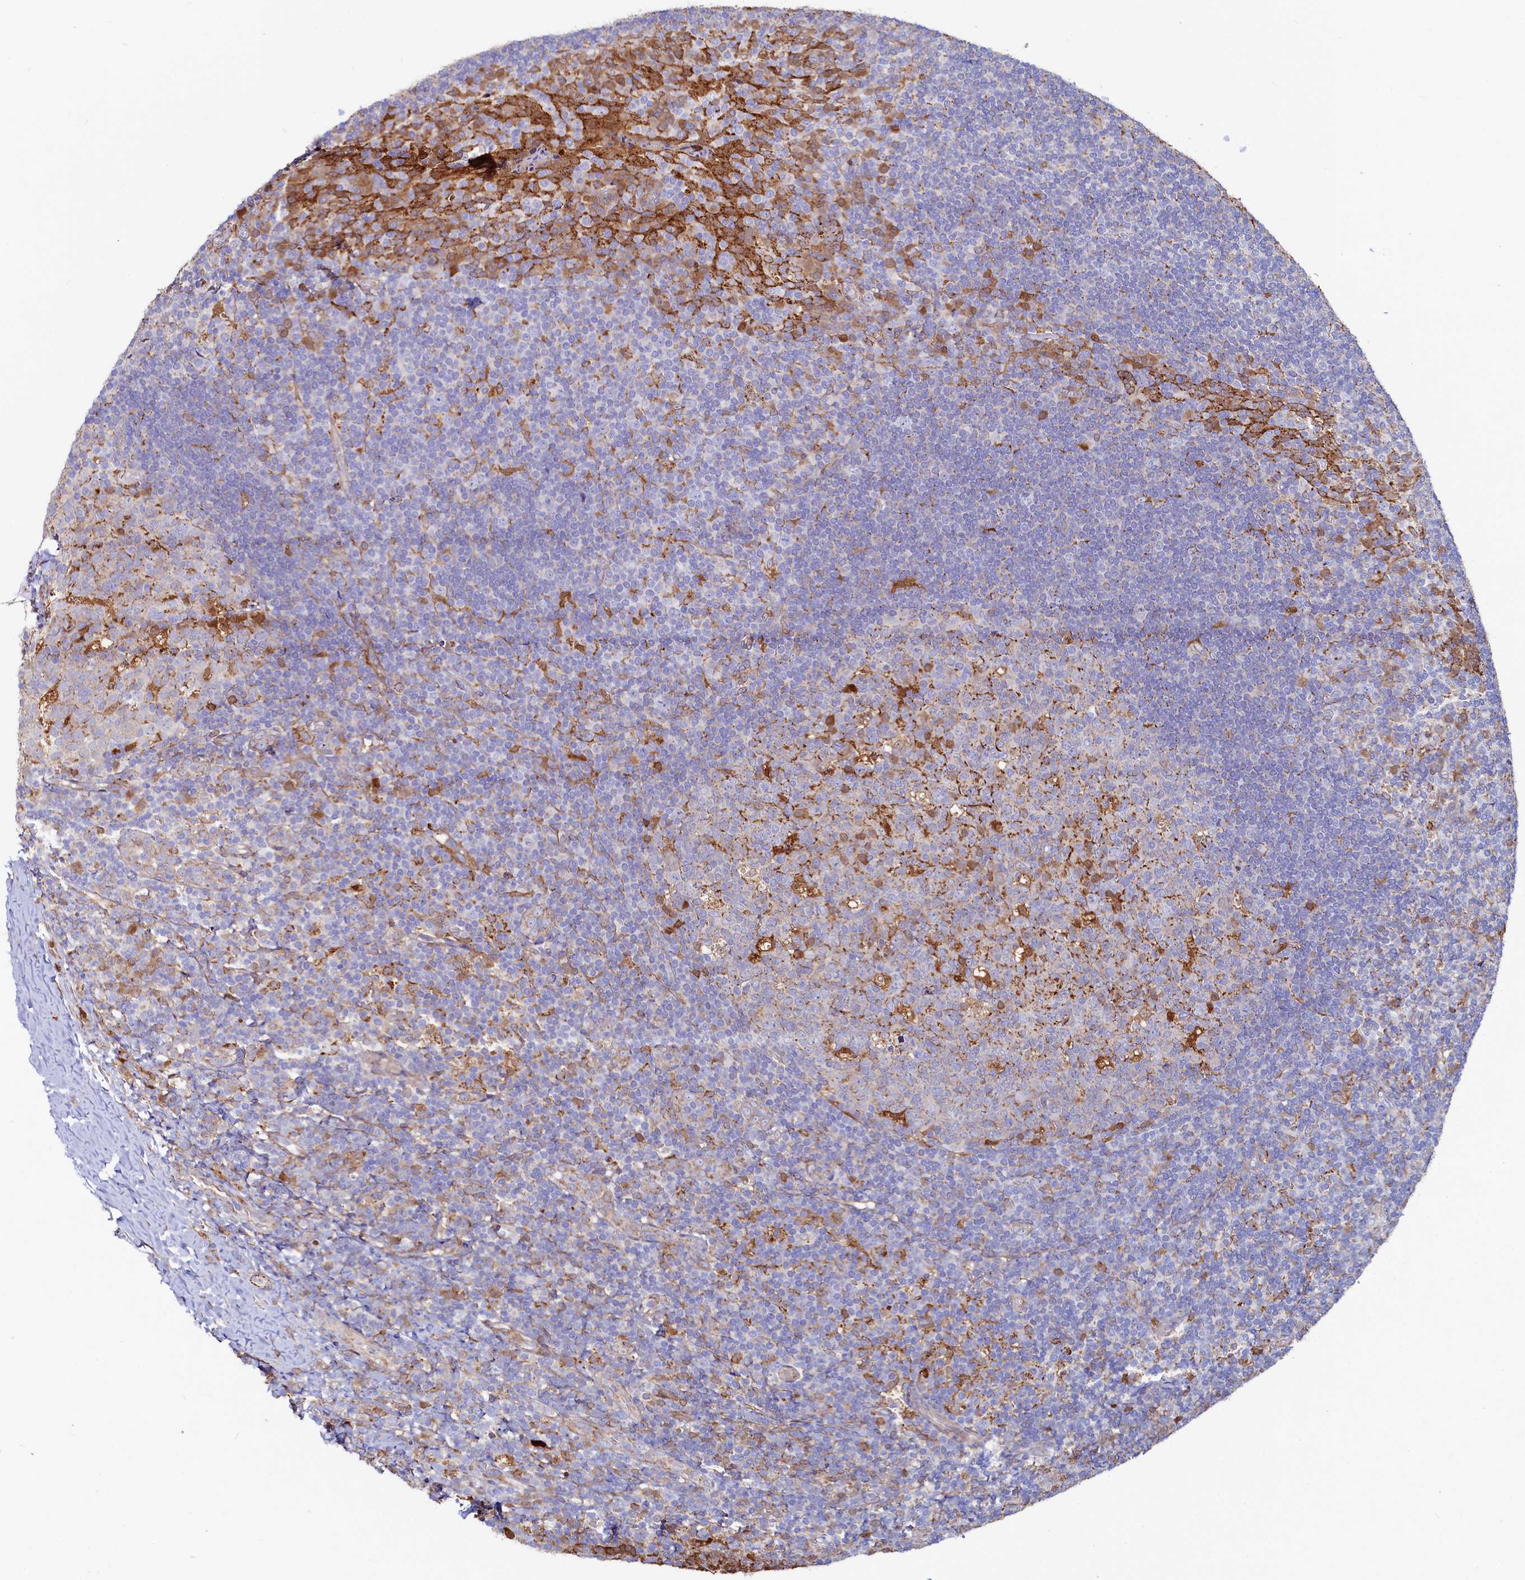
{"staining": {"intensity": "moderate", "quantity": "<25%", "location": "cytoplasmic/membranous"}, "tissue": "tonsil", "cell_type": "Germinal center cells", "image_type": "normal", "snomed": [{"axis": "morphology", "description": "Normal tissue, NOS"}, {"axis": "topography", "description": "Tonsil"}], "caption": "Human tonsil stained with a brown dye demonstrates moderate cytoplasmic/membranous positive staining in approximately <25% of germinal center cells.", "gene": "ASTE1", "patient": {"sex": "male", "age": 17}}